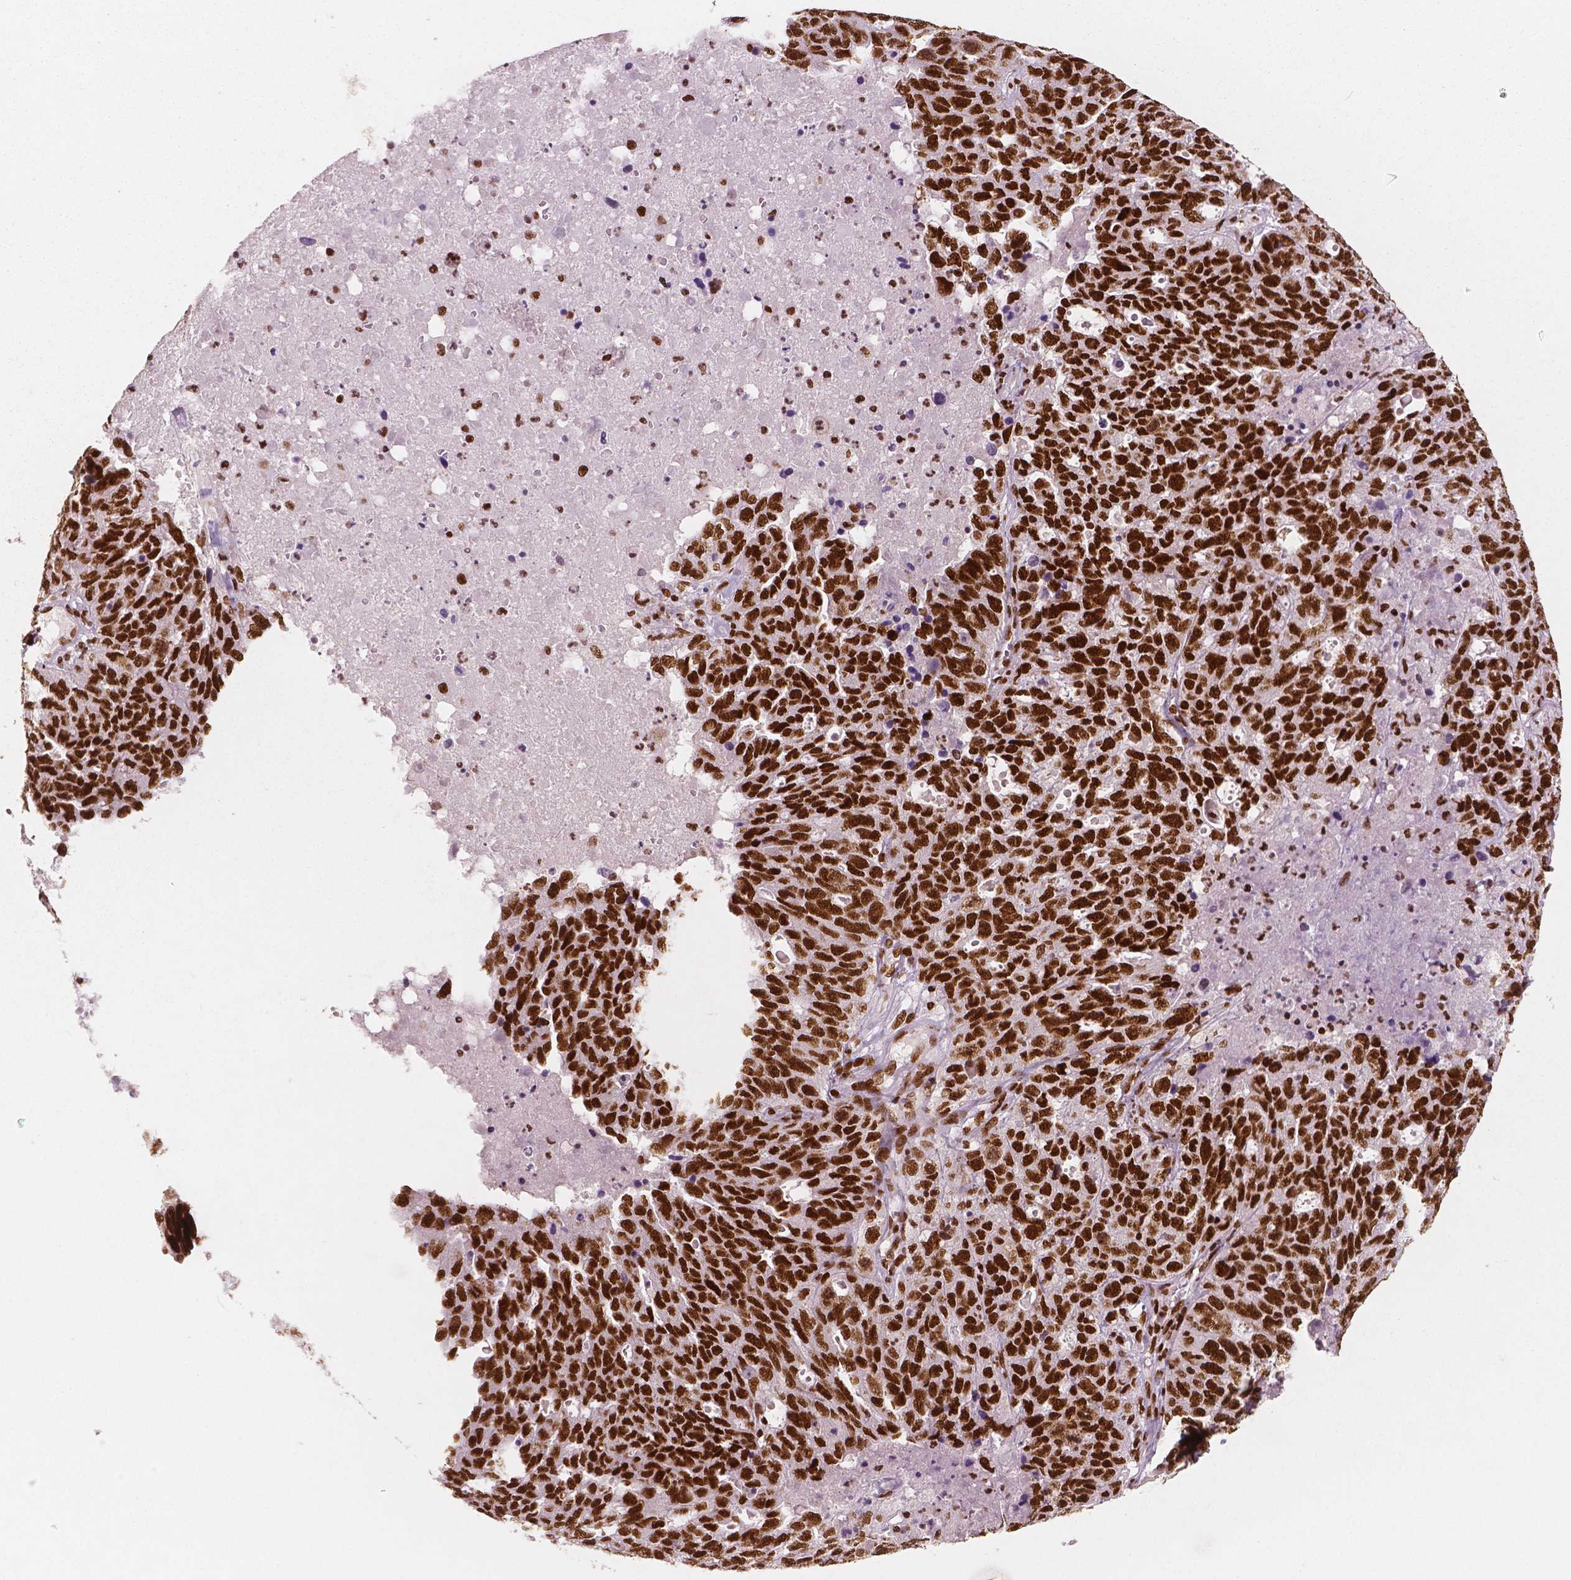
{"staining": {"intensity": "strong", "quantity": ">75%", "location": "nuclear"}, "tissue": "ovarian cancer", "cell_type": "Tumor cells", "image_type": "cancer", "snomed": [{"axis": "morphology", "description": "Cystadenocarcinoma, serous, NOS"}, {"axis": "topography", "description": "Ovary"}], "caption": "This micrograph displays immunohistochemistry (IHC) staining of human serous cystadenocarcinoma (ovarian), with high strong nuclear expression in about >75% of tumor cells.", "gene": "BRD4", "patient": {"sex": "female", "age": 71}}